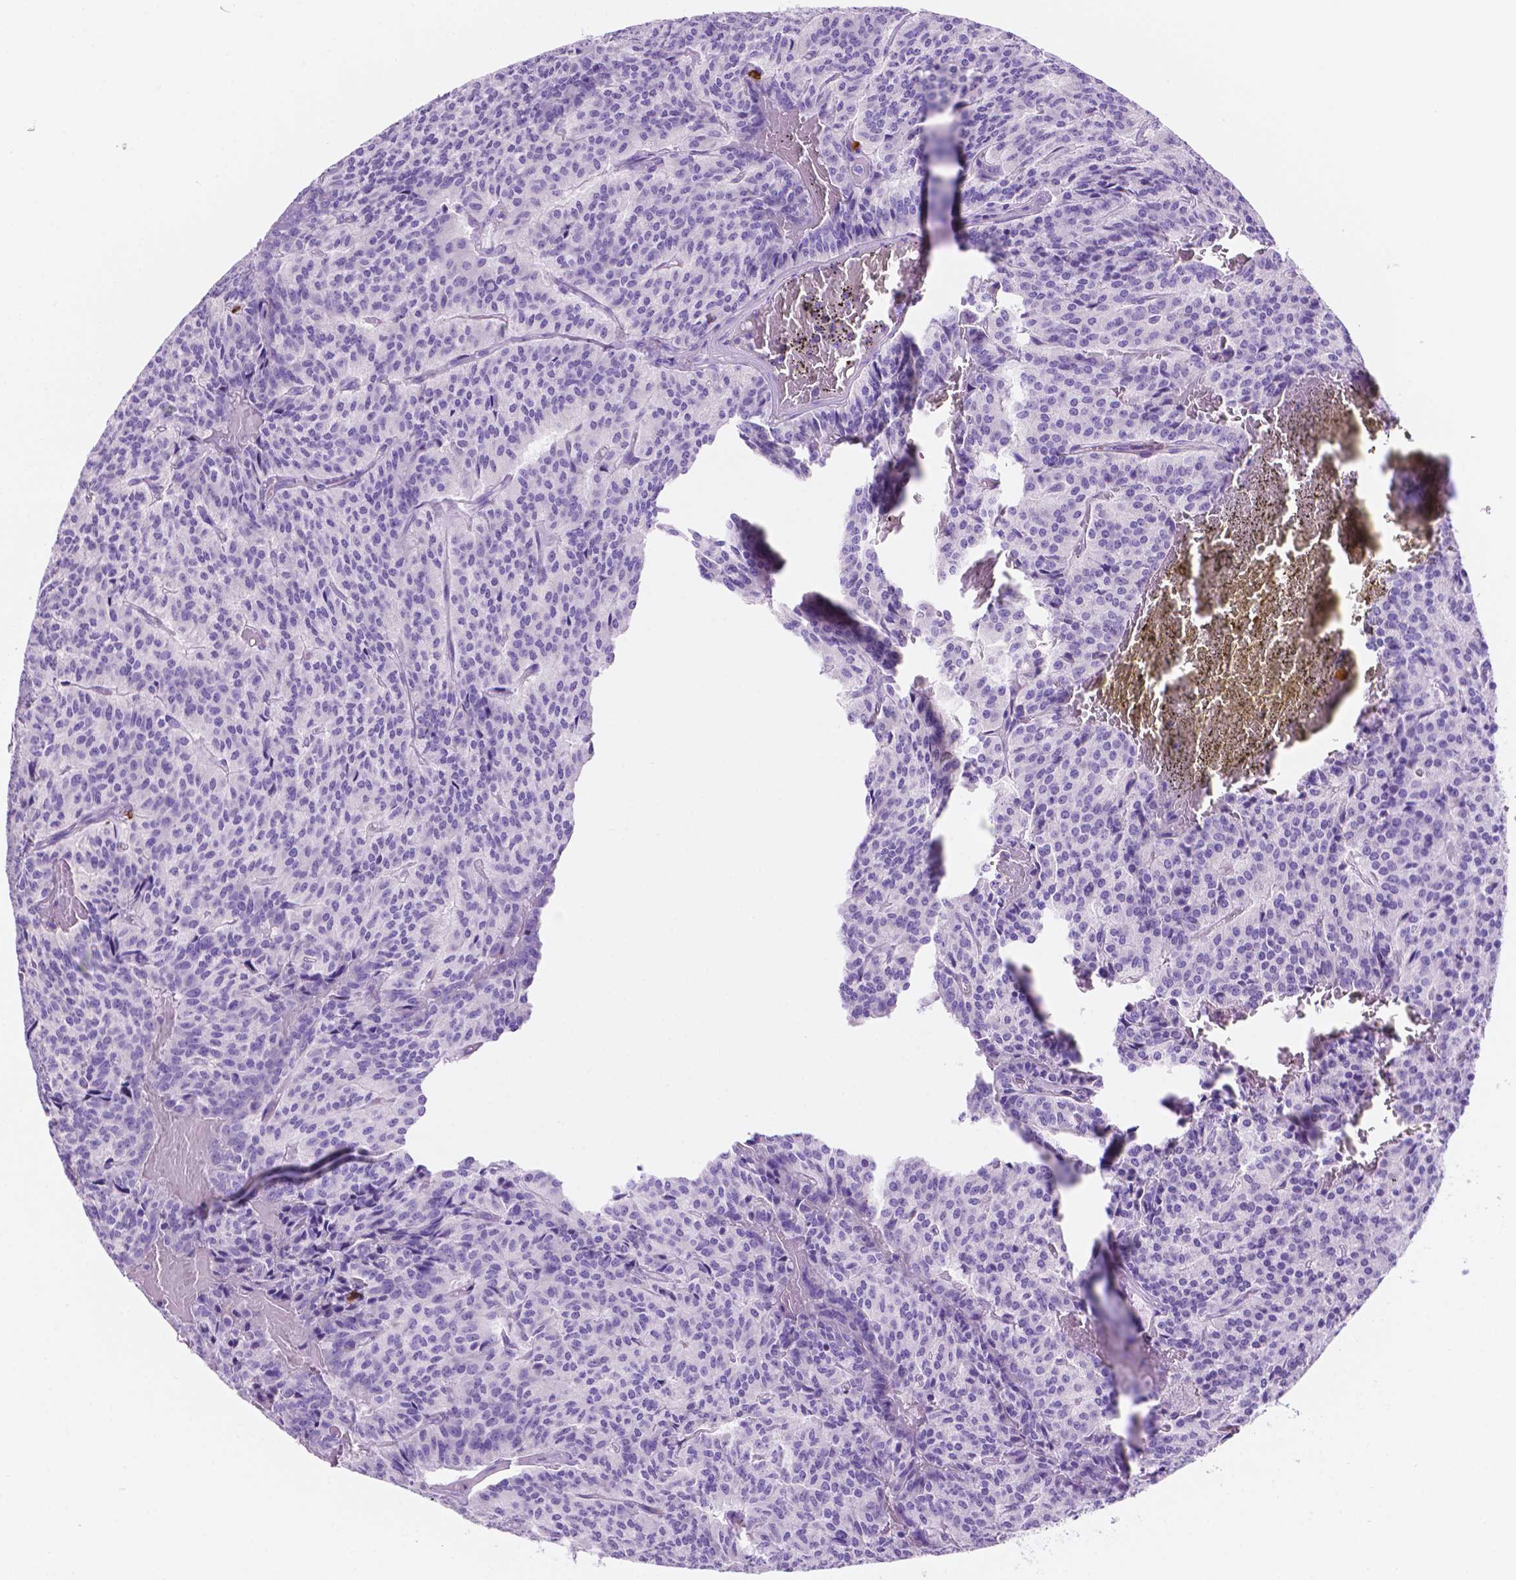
{"staining": {"intensity": "negative", "quantity": "none", "location": "none"}, "tissue": "carcinoid", "cell_type": "Tumor cells", "image_type": "cancer", "snomed": [{"axis": "morphology", "description": "Carcinoid, malignant, NOS"}, {"axis": "topography", "description": "Lung"}], "caption": "High power microscopy histopathology image of an immunohistochemistry histopathology image of carcinoid (malignant), revealing no significant expression in tumor cells.", "gene": "FOXB2", "patient": {"sex": "male", "age": 70}}